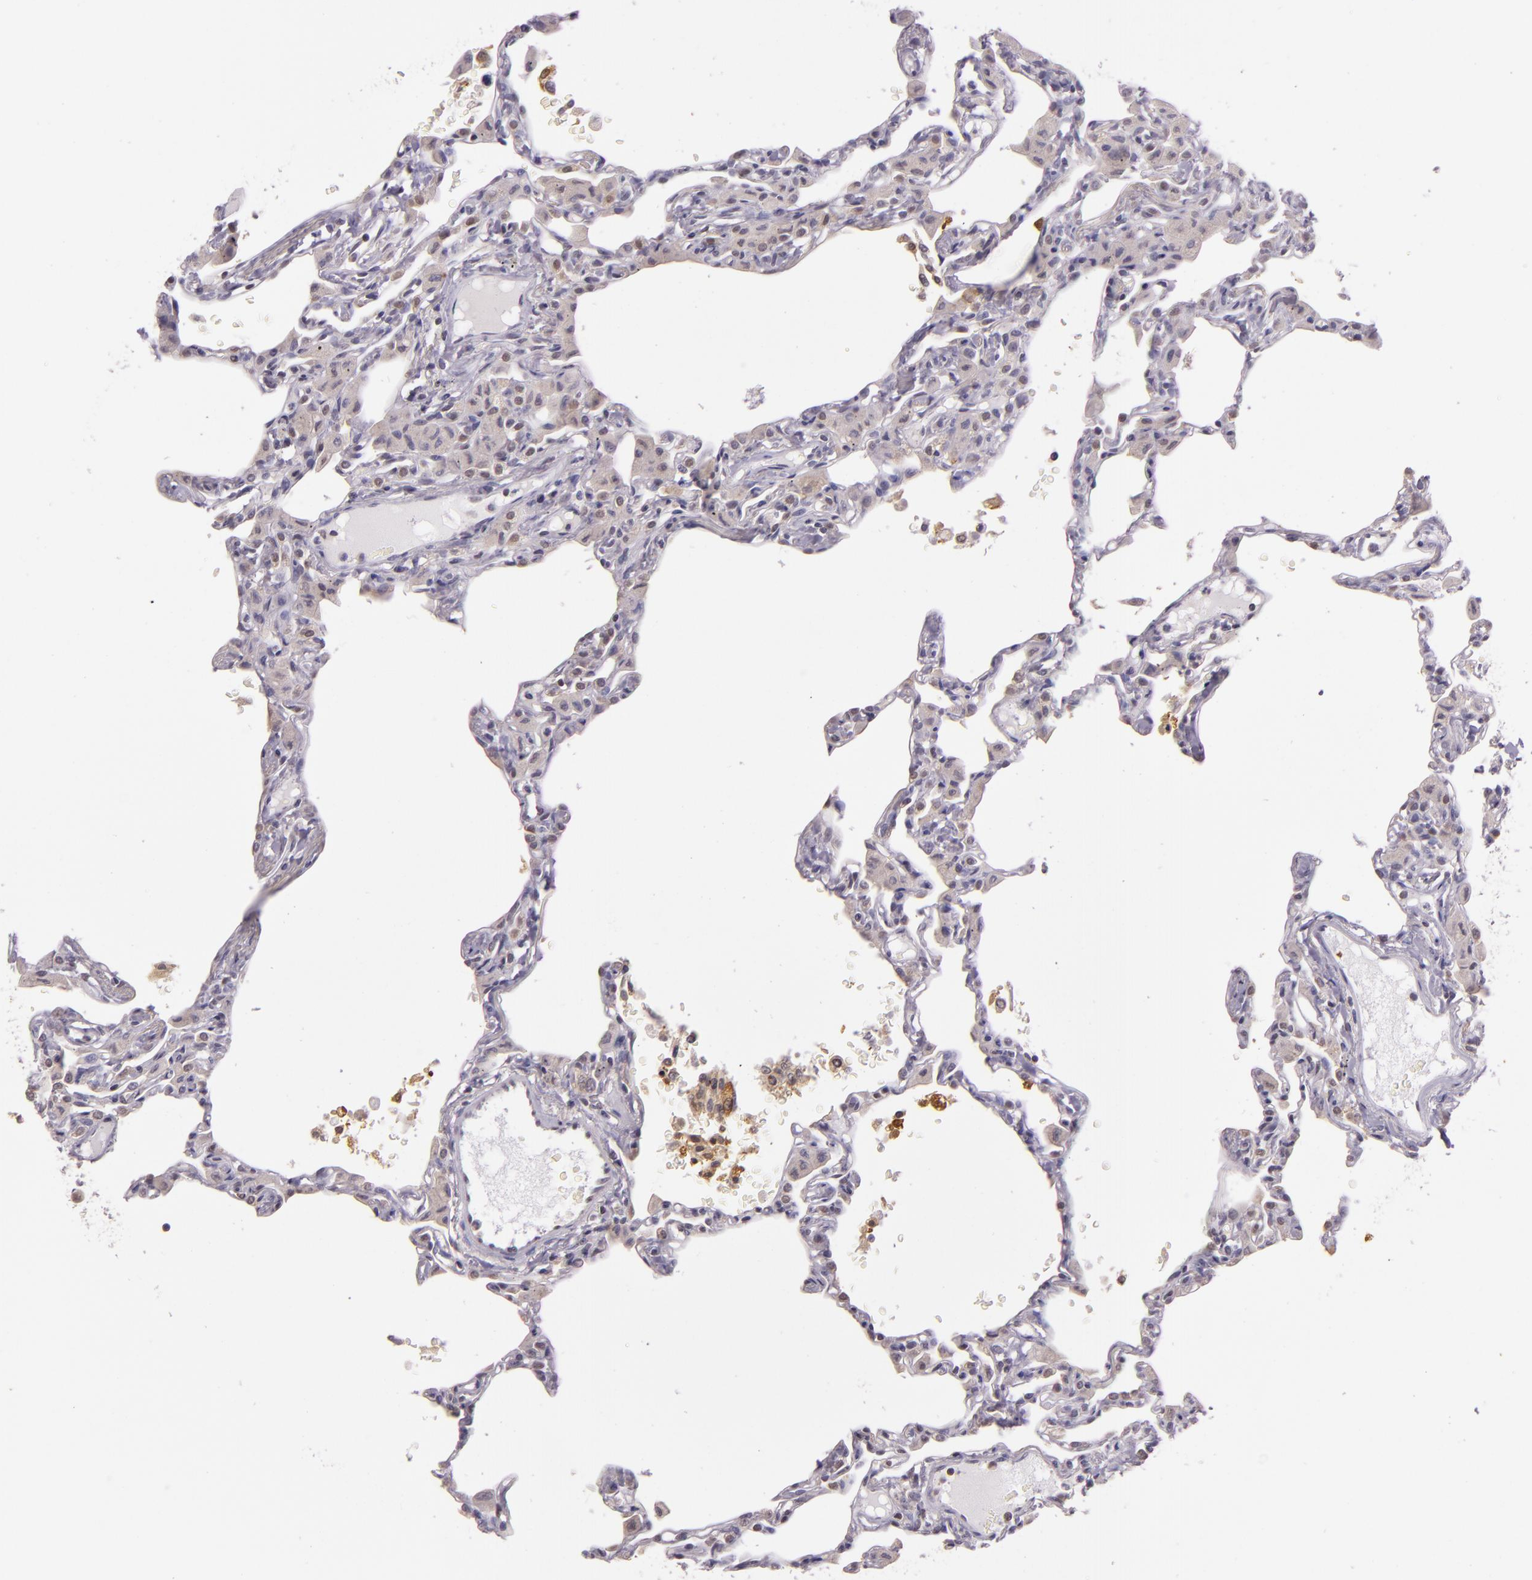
{"staining": {"intensity": "weak", "quantity": "<25%", "location": "nuclear"}, "tissue": "lung", "cell_type": "Alveolar cells", "image_type": "normal", "snomed": [{"axis": "morphology", "description": "Normal tissue, NOS"}, {"axis": "topography", "description": "Lung"}], "caption": "IHC micrograph of normal lung: lung stained with DAB shows no significant protein staining in alveolar cells. (Immunohistochemistry (ihc), brightfield microscopy, high magnification).", "gene": "HSPA8", "patient": {"sex": "female", "age": 49}}